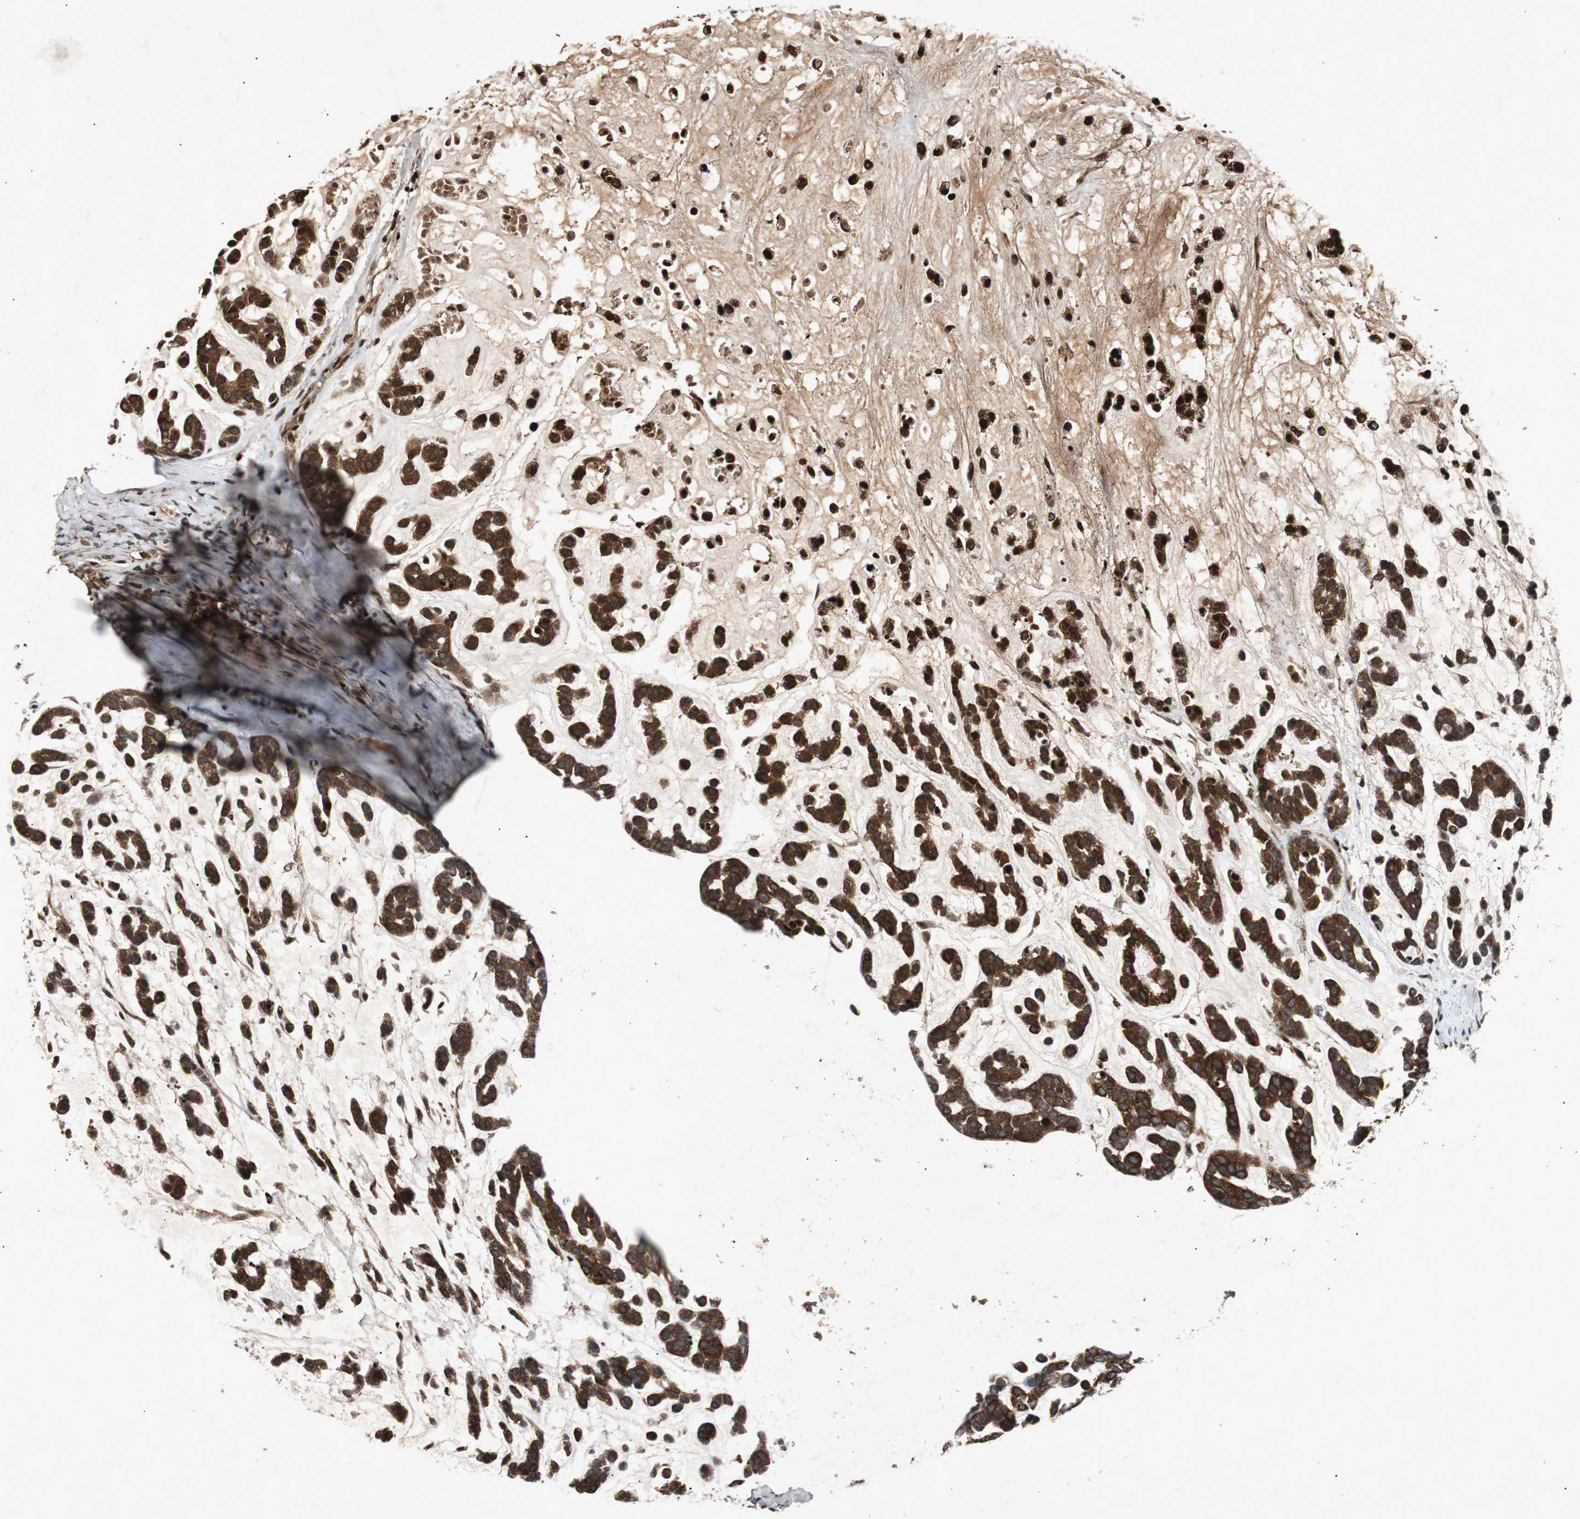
{"staining": {"intensity": "strong", "quantity": ">75%", "location": "cytoplasmic/membranous"}, "tissue": "head and neck cancer", "cell_type": "Tumor cells", "image_type": "cancer", "snomed": [{"axis": "morphology", "description": "Adenocarcinoma, NOS"}, {"axis": "morphology", "description": "Adenoma, NOS"}, {"axis": "topography", "description": "Head-Neck"}], "caption": "Human adenocarcinoma (head and neck) stained with a protein marker demonstrates strong staining in tumor cells.", "gene": "SLIT2", "patient": {"sex": "female", "age": 55}}